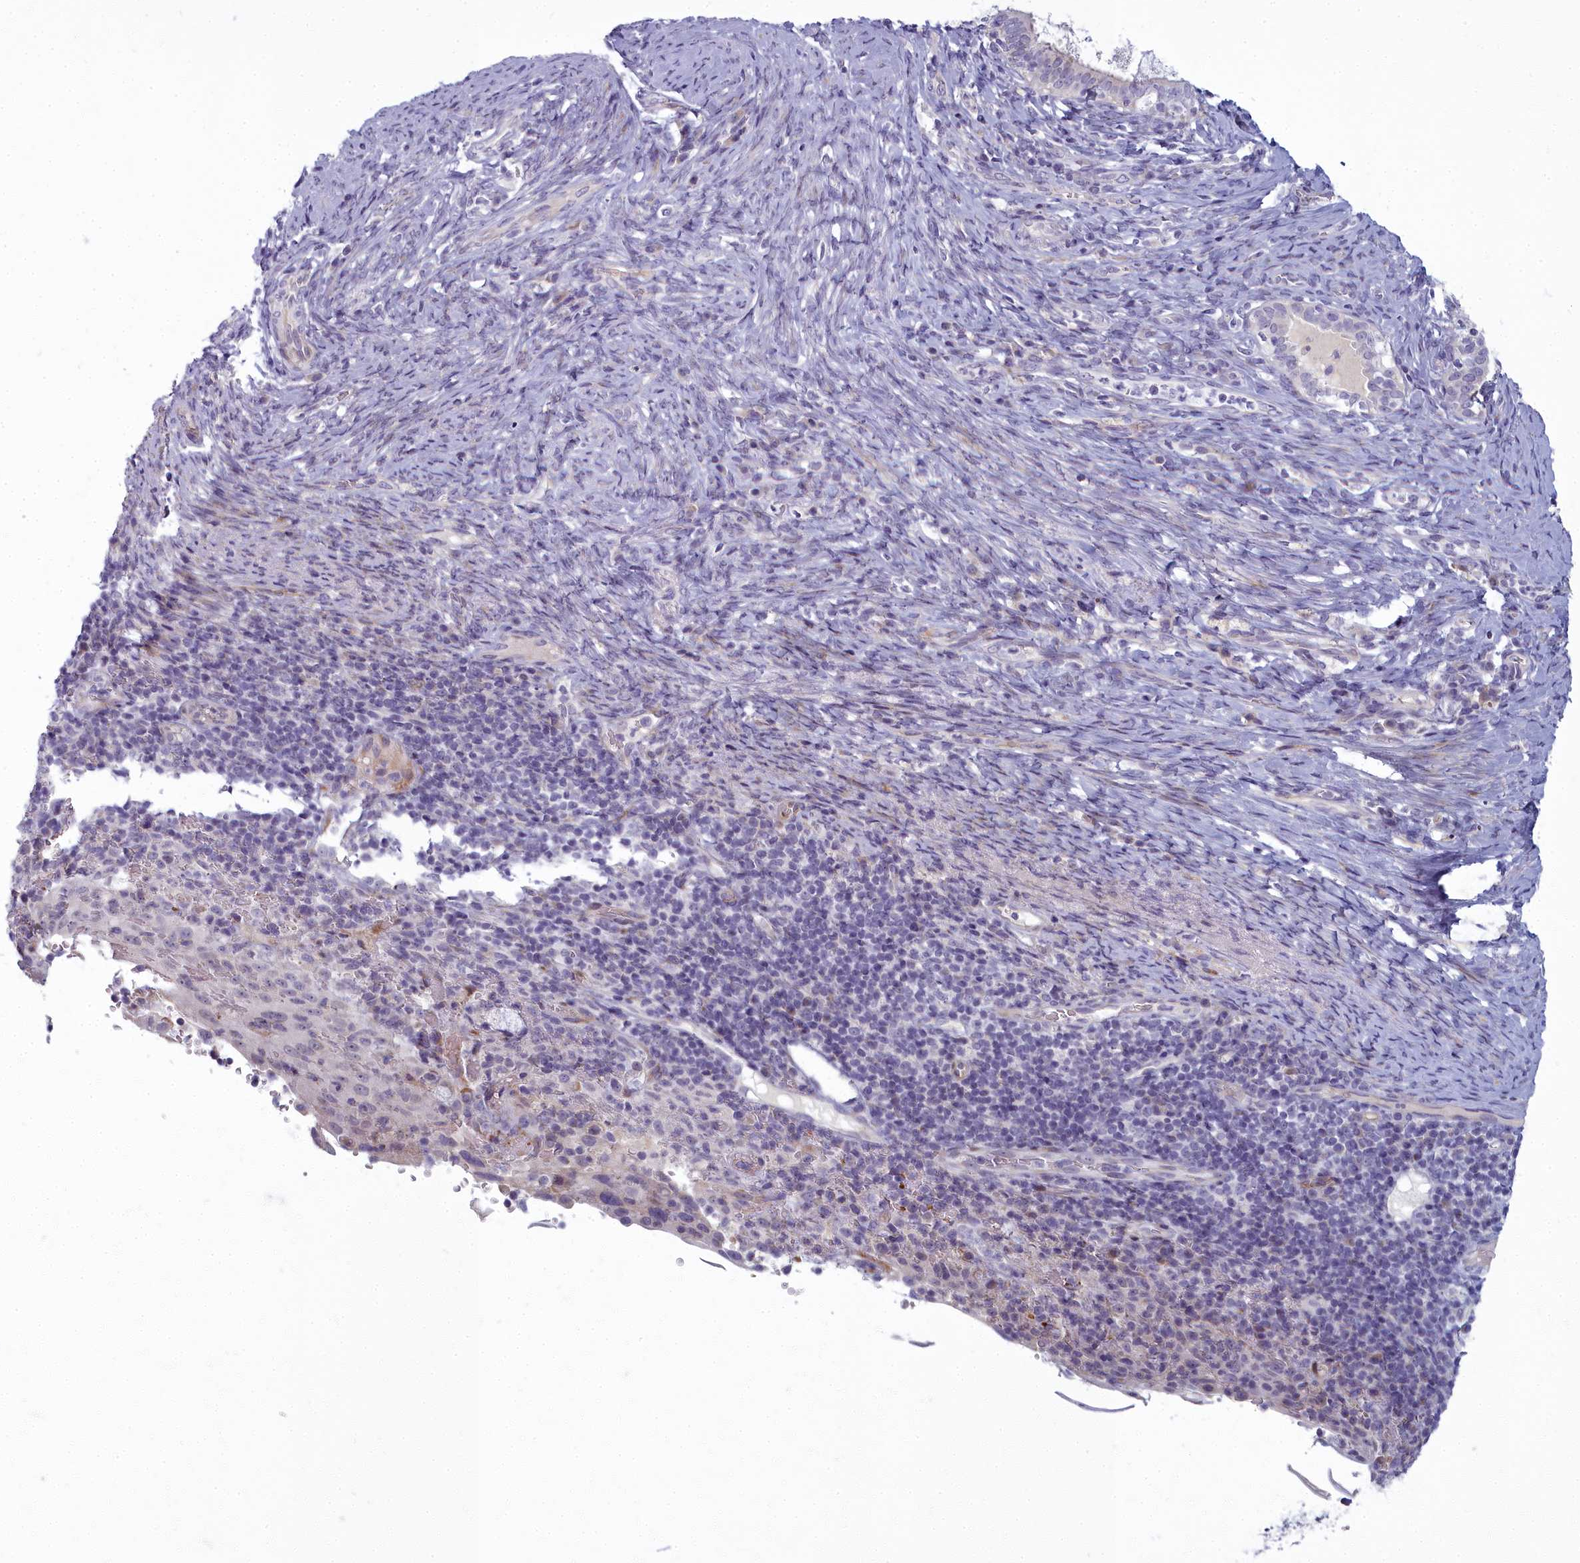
{"staining": {"intensity": "negative", "quantity": "none", "location": "none"}, "tissue": "cervical cancer", "cell_type": "Tumor cells", "image_type": "cancer", "snomed": [{"axis": "morphology", "description": "Squamous cell carcinoma, NOS"}, {"axis": "topography", "description": "Cervix"}], "caption": "A high-resolution image shows immunohistochemistry staining of squamous cell carcinoma (cervical), which exhibits no significant positivity in tumor cells.", "gene": "ARL15", "patient": {"sex": "female", "age": 52}}